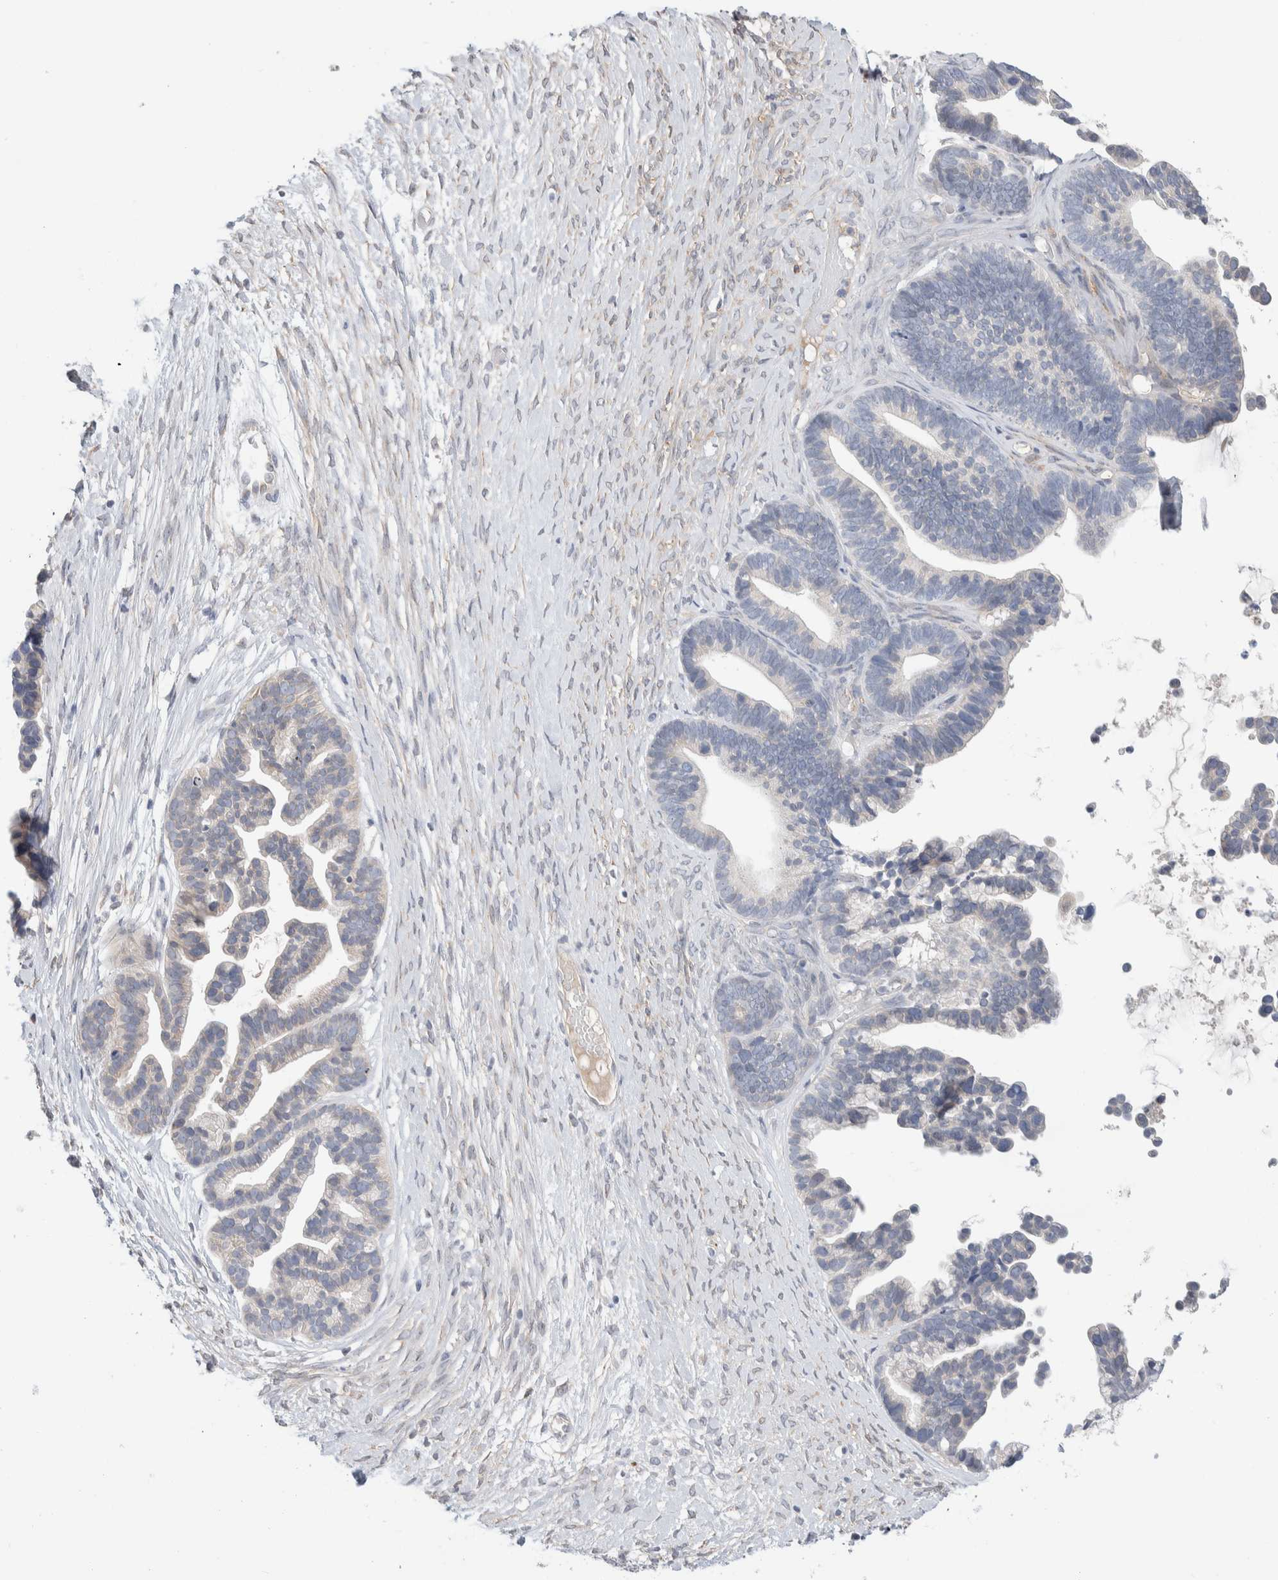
{"staining": {"intensity": "negative", "quantity": "none", "location": "none"}, "tissue": "ovarian cancer", "cell_type": "Tumor cells", "image_type": "cancer", "snomed": [{"axis": "morphology", "description": "Cystadenocarcinoma, serous, NOS"}, {"axis": "topography", "description": "Ovary"}], "caption": "Ovarian serous cystadenocarcinoma was stained to show a protein in brown. There is no significant expression in tumor cells.", "gene": "RUSF1", "patient": {"sex": "female", "age": 56}}